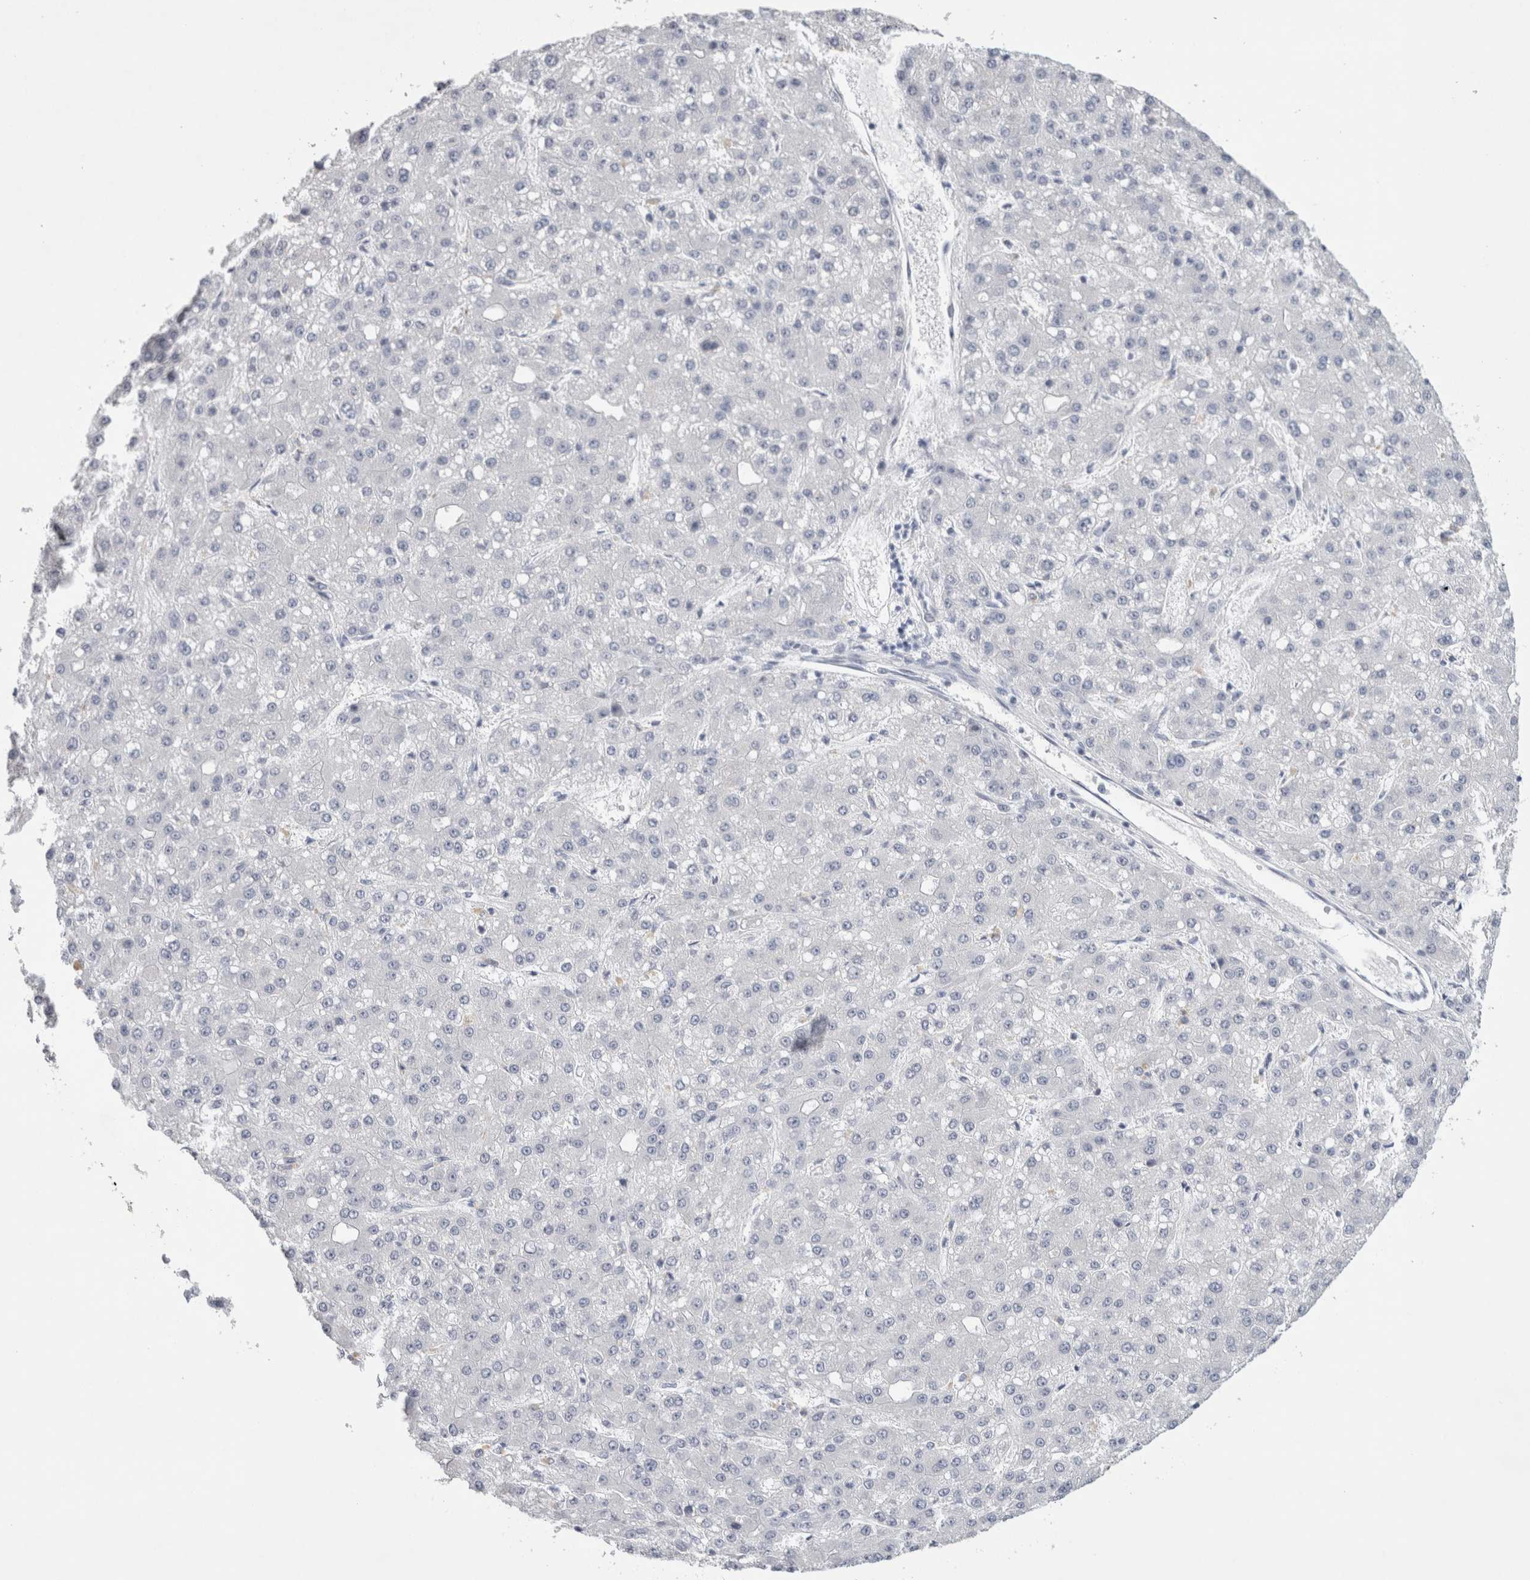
{"staining": {"intensity": "negative", "quantity": "none", "location": "none"}, "tissue": "liver cancer", "cell_type": "Tumor cells", "image_type": "cancer", "snomed": [{"axis": "morphology", "description": "Carcinoma, Hepatocellular, NOS"}, {"axis": "topography", "description": "Liver"}], "caption": "High power microscopy histopathology image of an IHC histopathology image of hepatocellular carcinoma (liver), revealing no significant positivity in tumor cells.", "gene": "TONSL", "patient": {"sex": "male", "age": 67}}